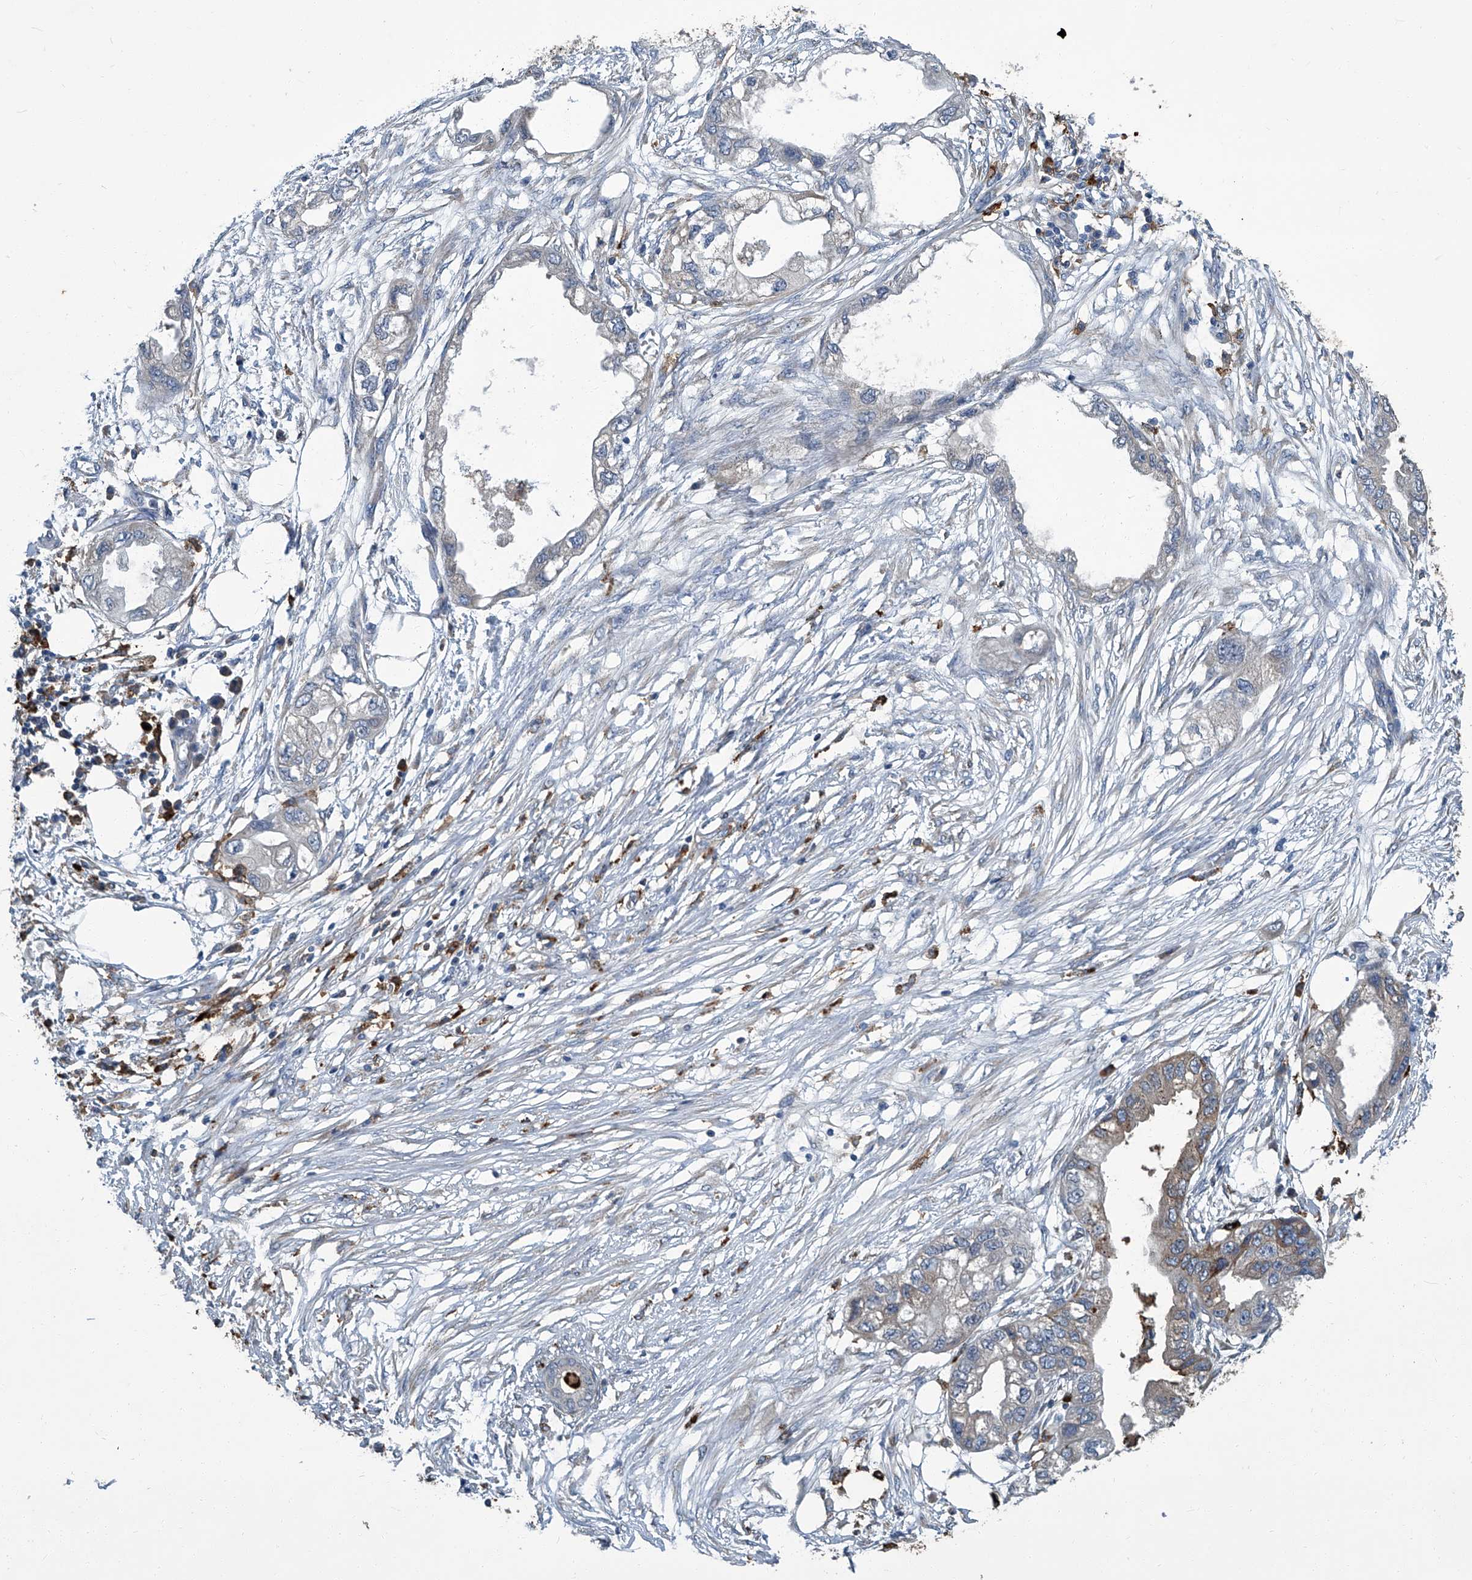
{"staining": {"intensity": "weak", "quantity": "<25%", "location": "cytoplasmic/membranous"}, "tissue": "endometrial cancer", "cell_type": "Tumor cells", "image_type": "cancer", "snomed": [{"axis": "morphology", "description": "Adenocarcinoma, NOS"}, {"axis": "morphology", "description": "Adenocarcinoma, metastatic, NOS"}, {"axis": "topography", "description": "Adipose tissue"}, {"axis": "topography", "description": "Endometrium"}], "caption": "Immunohistochemistry of metastatic adenocarcinoma (endometrial) displays no expression in tumor cells.", "gene": "FAM167A", "patient": {"sex": "female", "age": 67}}